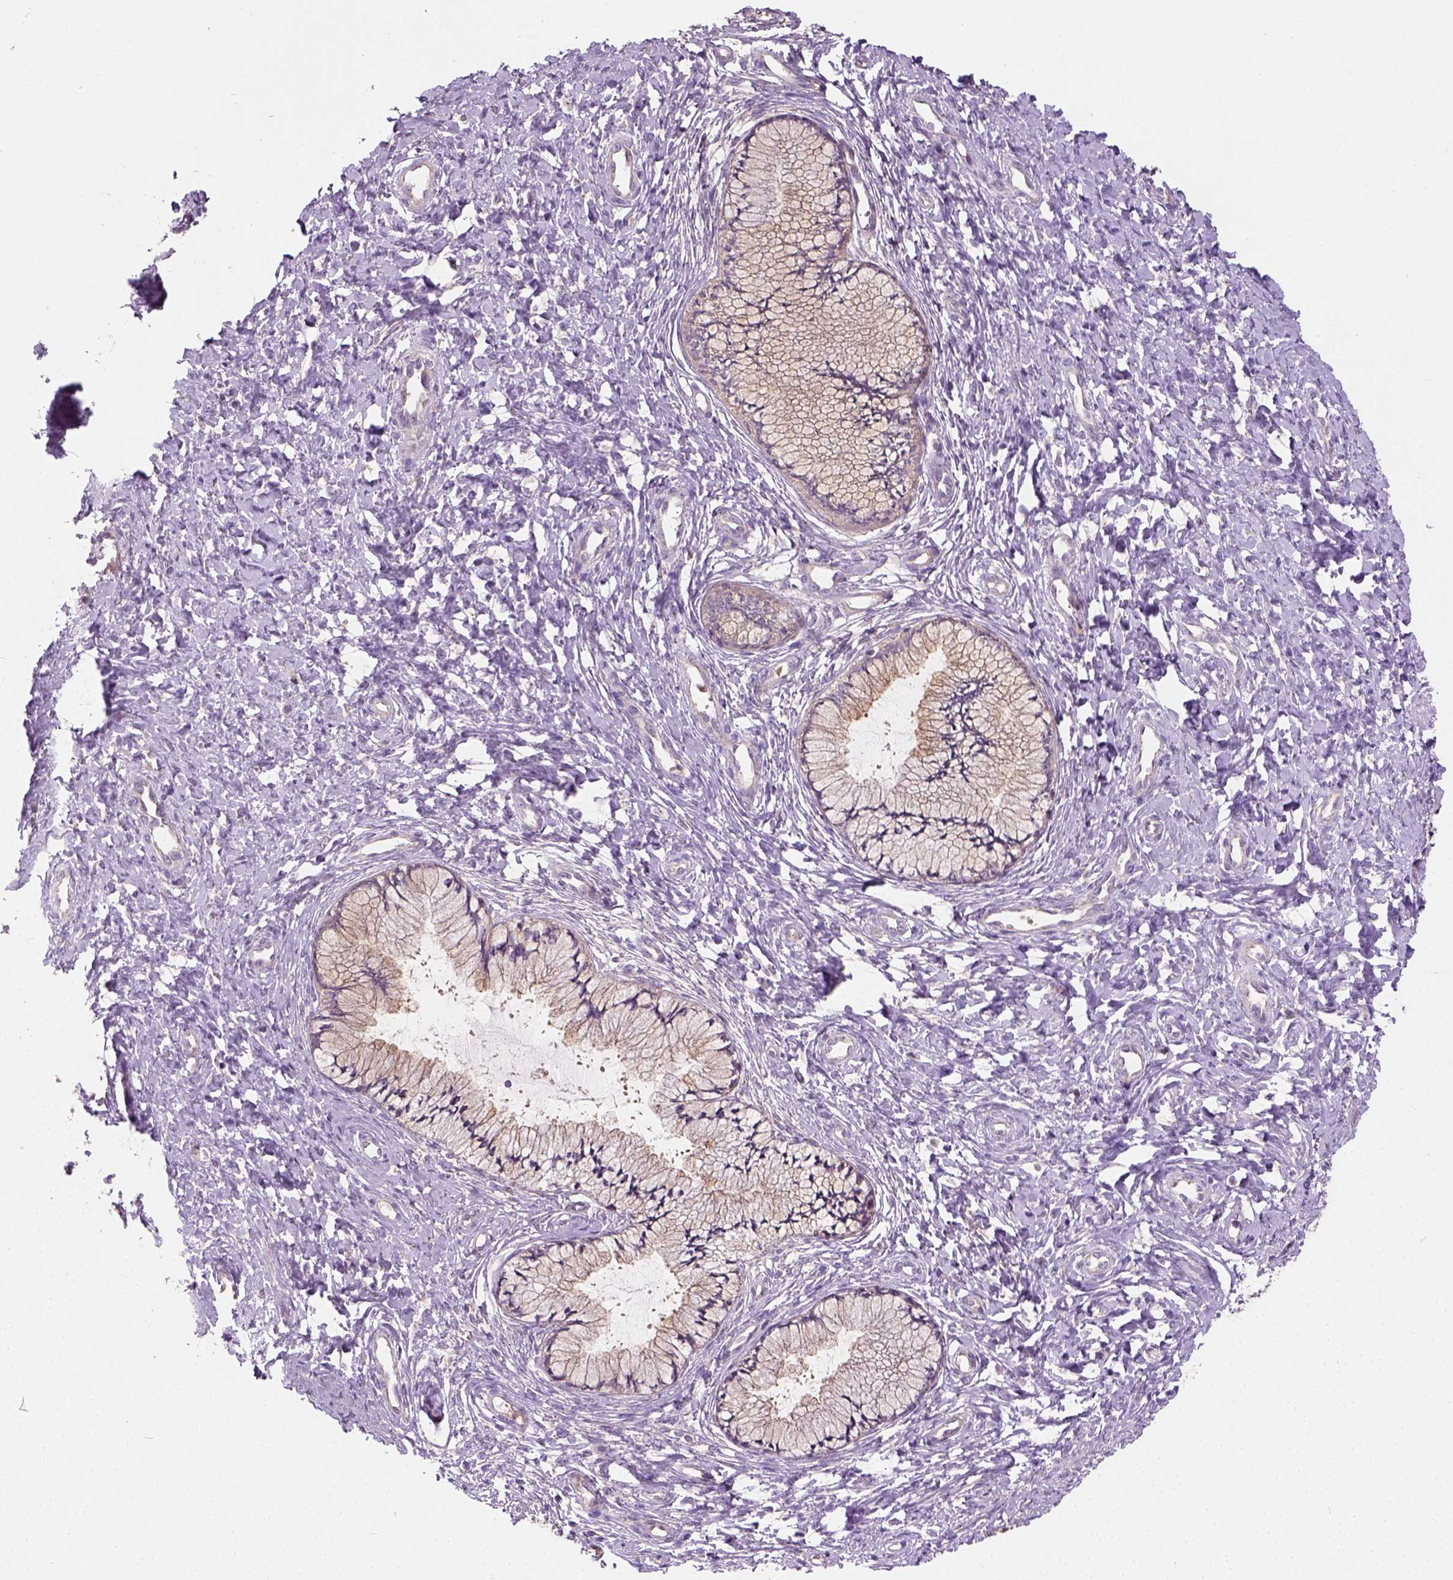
{"staining": {"intensity": "weak", "quantity": ">75%", "location": "cytoplasmic/membranous"}, "tissue": "cervix", "cell_type": "Glandular cells", "image_type": "normal", "snomed": [{"axis": "morphology", "description": "Normal tissue, NOS"}, {"axis": "topography", "description": "Cervix"}], "caption": "Normal cervix demonstrates weak cytoplasmic/membranous positivity in about >75% of glandular cells The staining was performed using DAB to visualize the protein expression in brown, while the nuclei were stained in blue with hematoxylin (Magnification: 20x)..", "gene": "CRACR2A", "patient": {"sex": "female", "age": 37}}